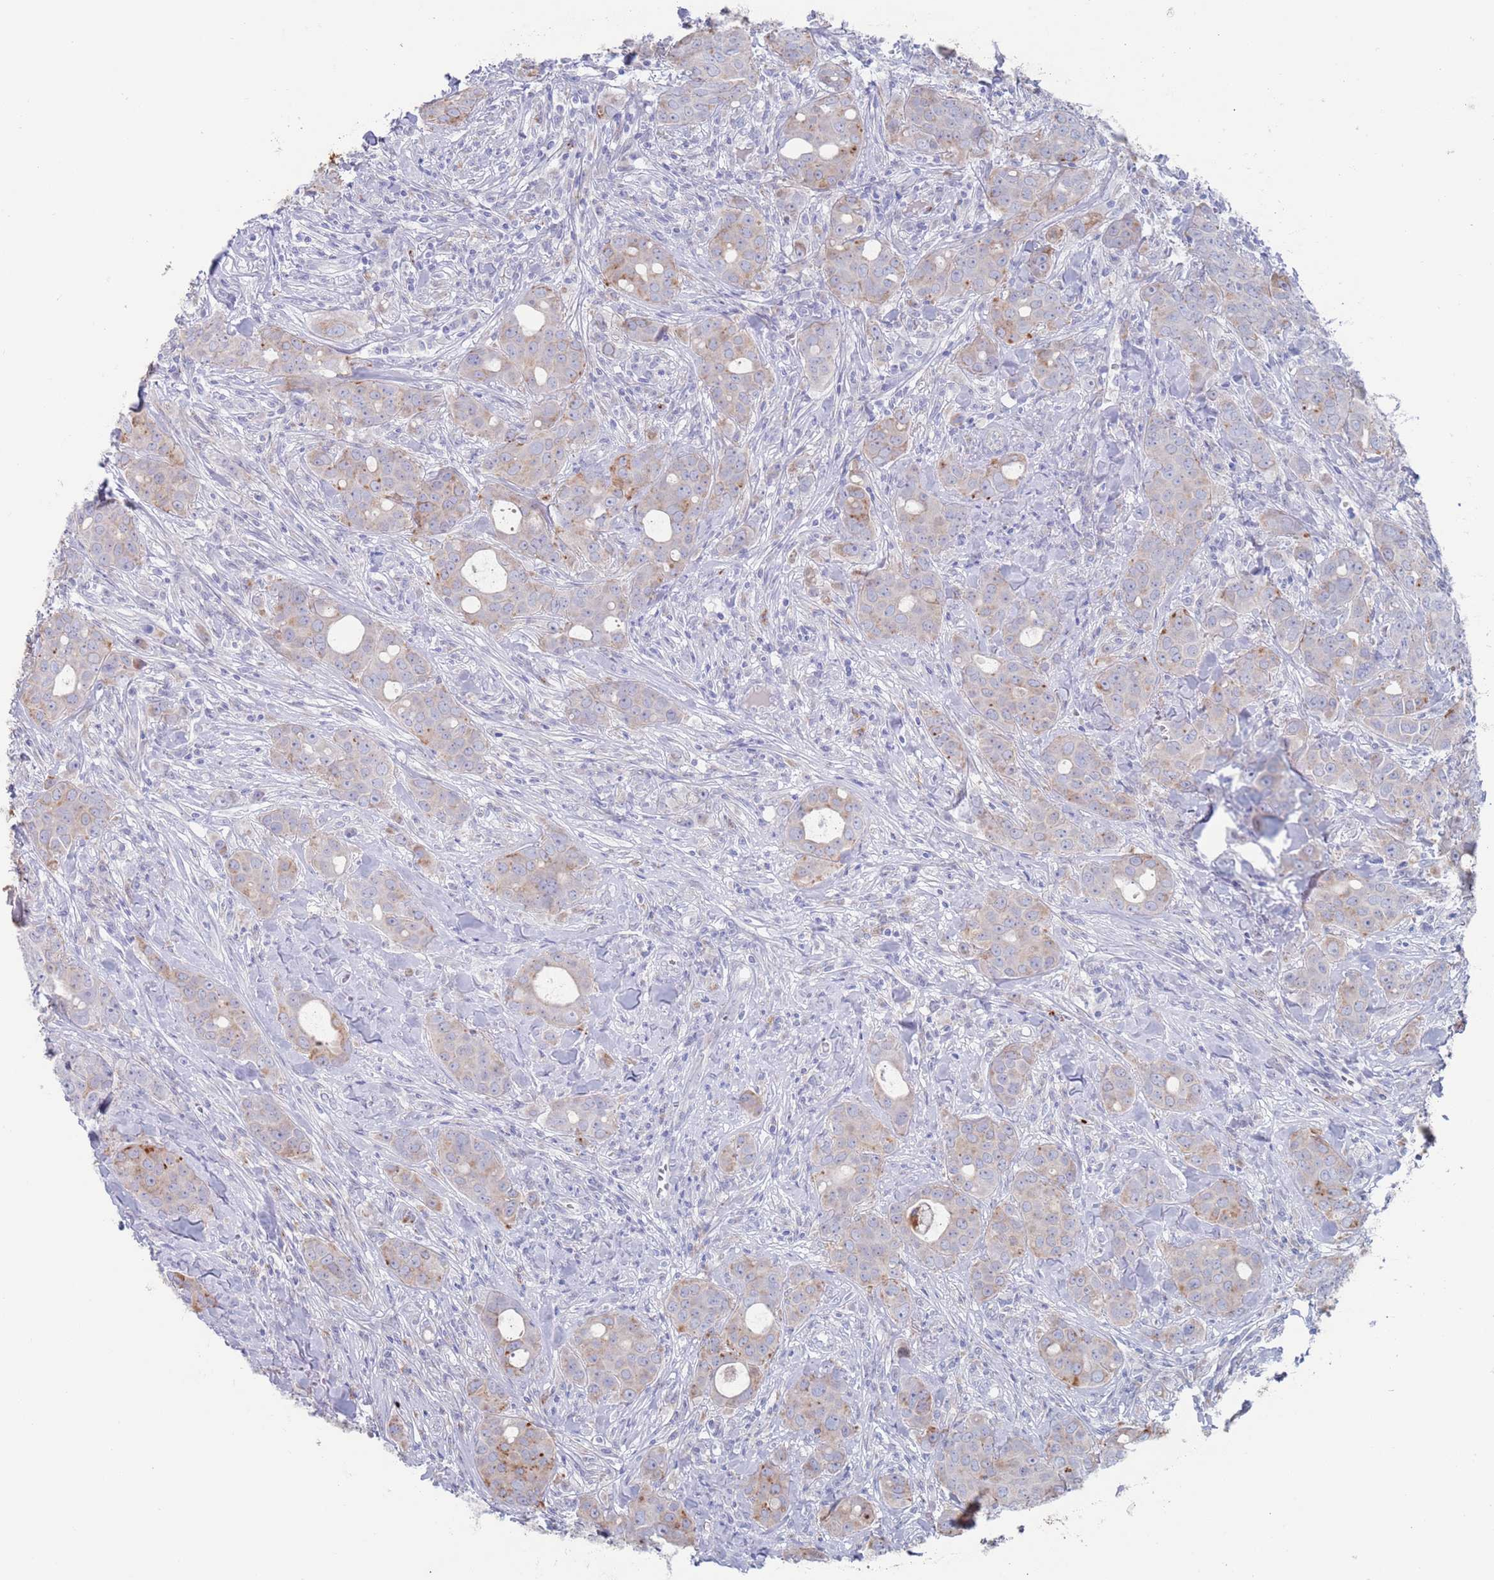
{"staining": {"intensity": "weak", "quantity": "<25%", "location": "cytoplasmic/membranous"}, "tissue": "breast cancer", "cell_type": "Tumor cells", "image_type": "cancer", "snomed": [{"axis": "morphology", "description": "Duct carcinoma"}, {"axis": "topography", "description": "Breast"}], "caption": "DAB (3,3'-diaminobenzidine) immunohistochemical staining of breast cancer shows no significant positivity in tumor cells.", "gene": "FUCA1", "patient": {"sex": "female", "age": 43}}